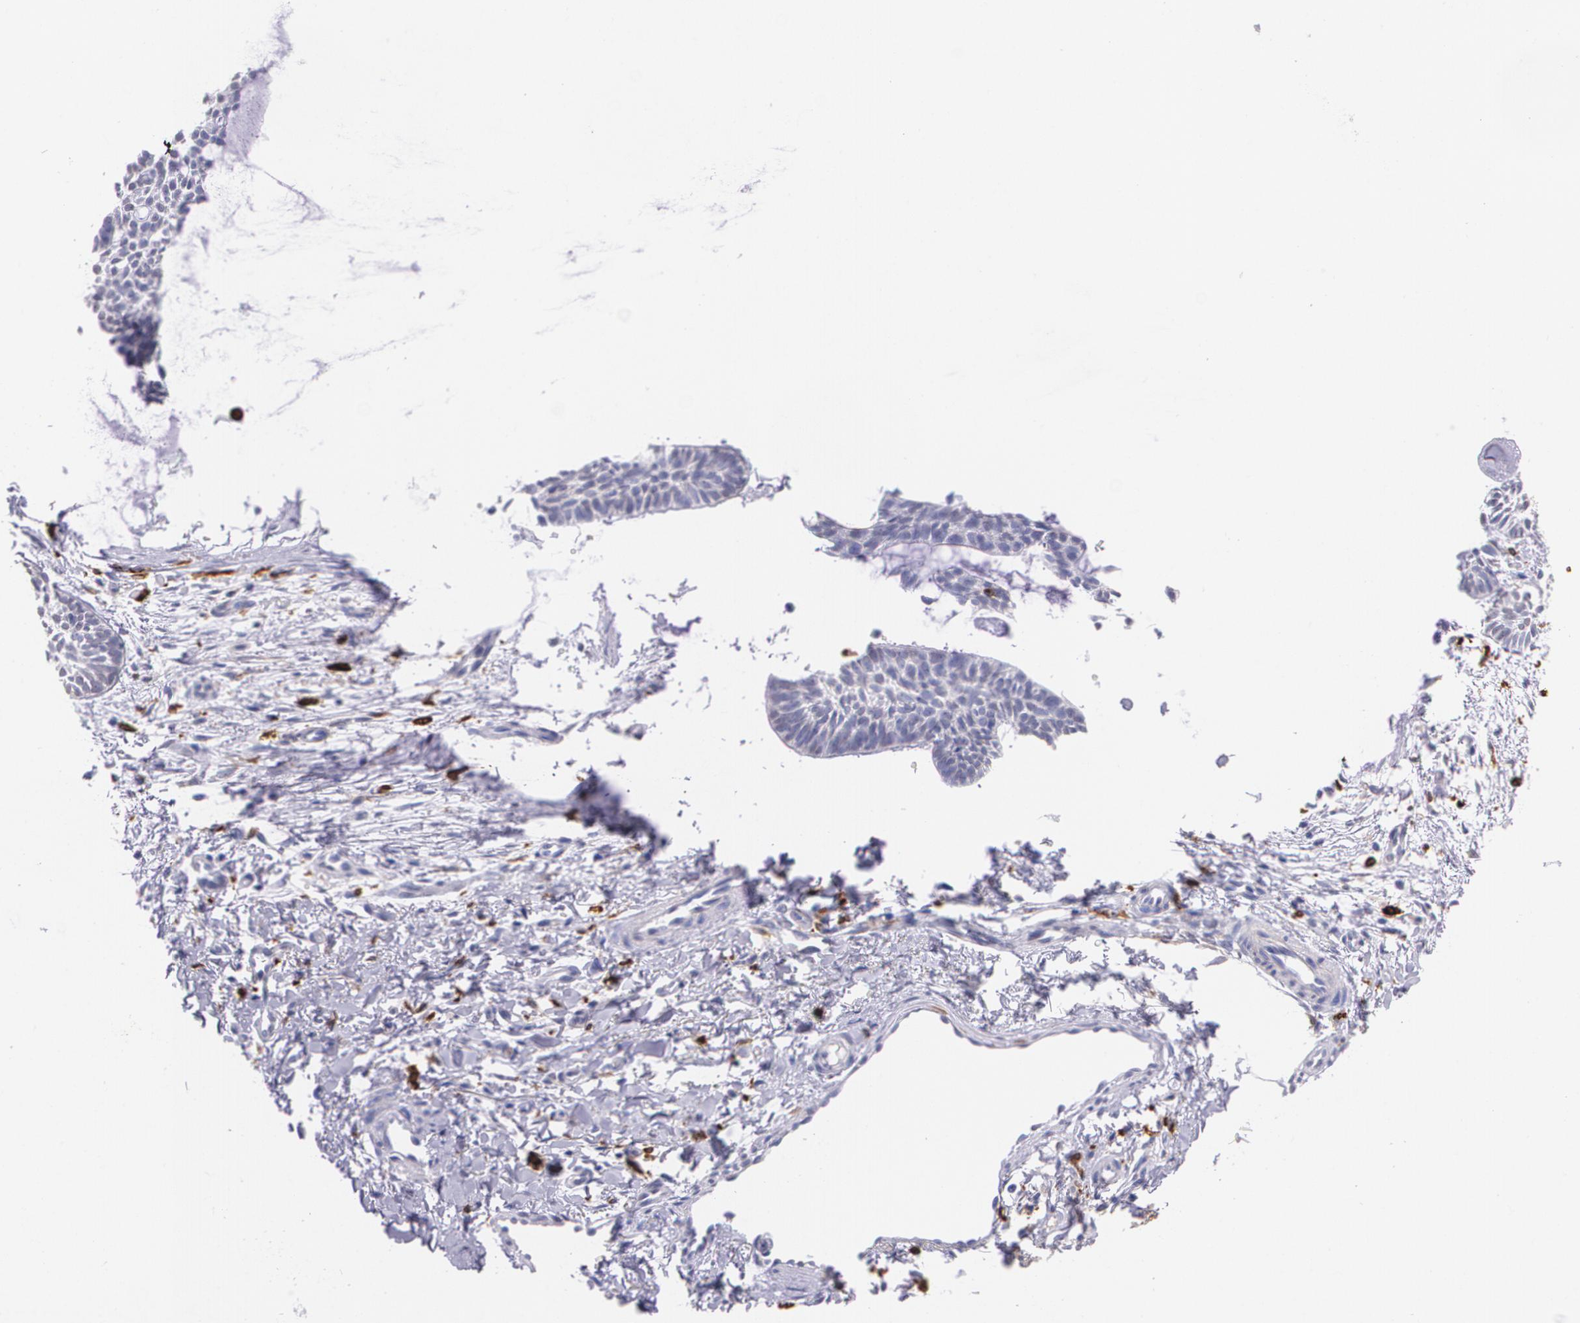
{"staining": {"intensity": "negative", "quantity": "none", "location": "none"}, "tissue": "skin cancer", "cell_type": "Tumor cells", "image_type": "cancer", "snomed": [{"axis": "morphology", "description": "Basal cell carcinoma"}, {"axis": "topography", "description": "Skin"}], "caption": "Tumor cells are negative for protein expression in human skin basal cell carcinoma.", "gene": "RTN1", "patient": {"sex": "male", "age": 75}}